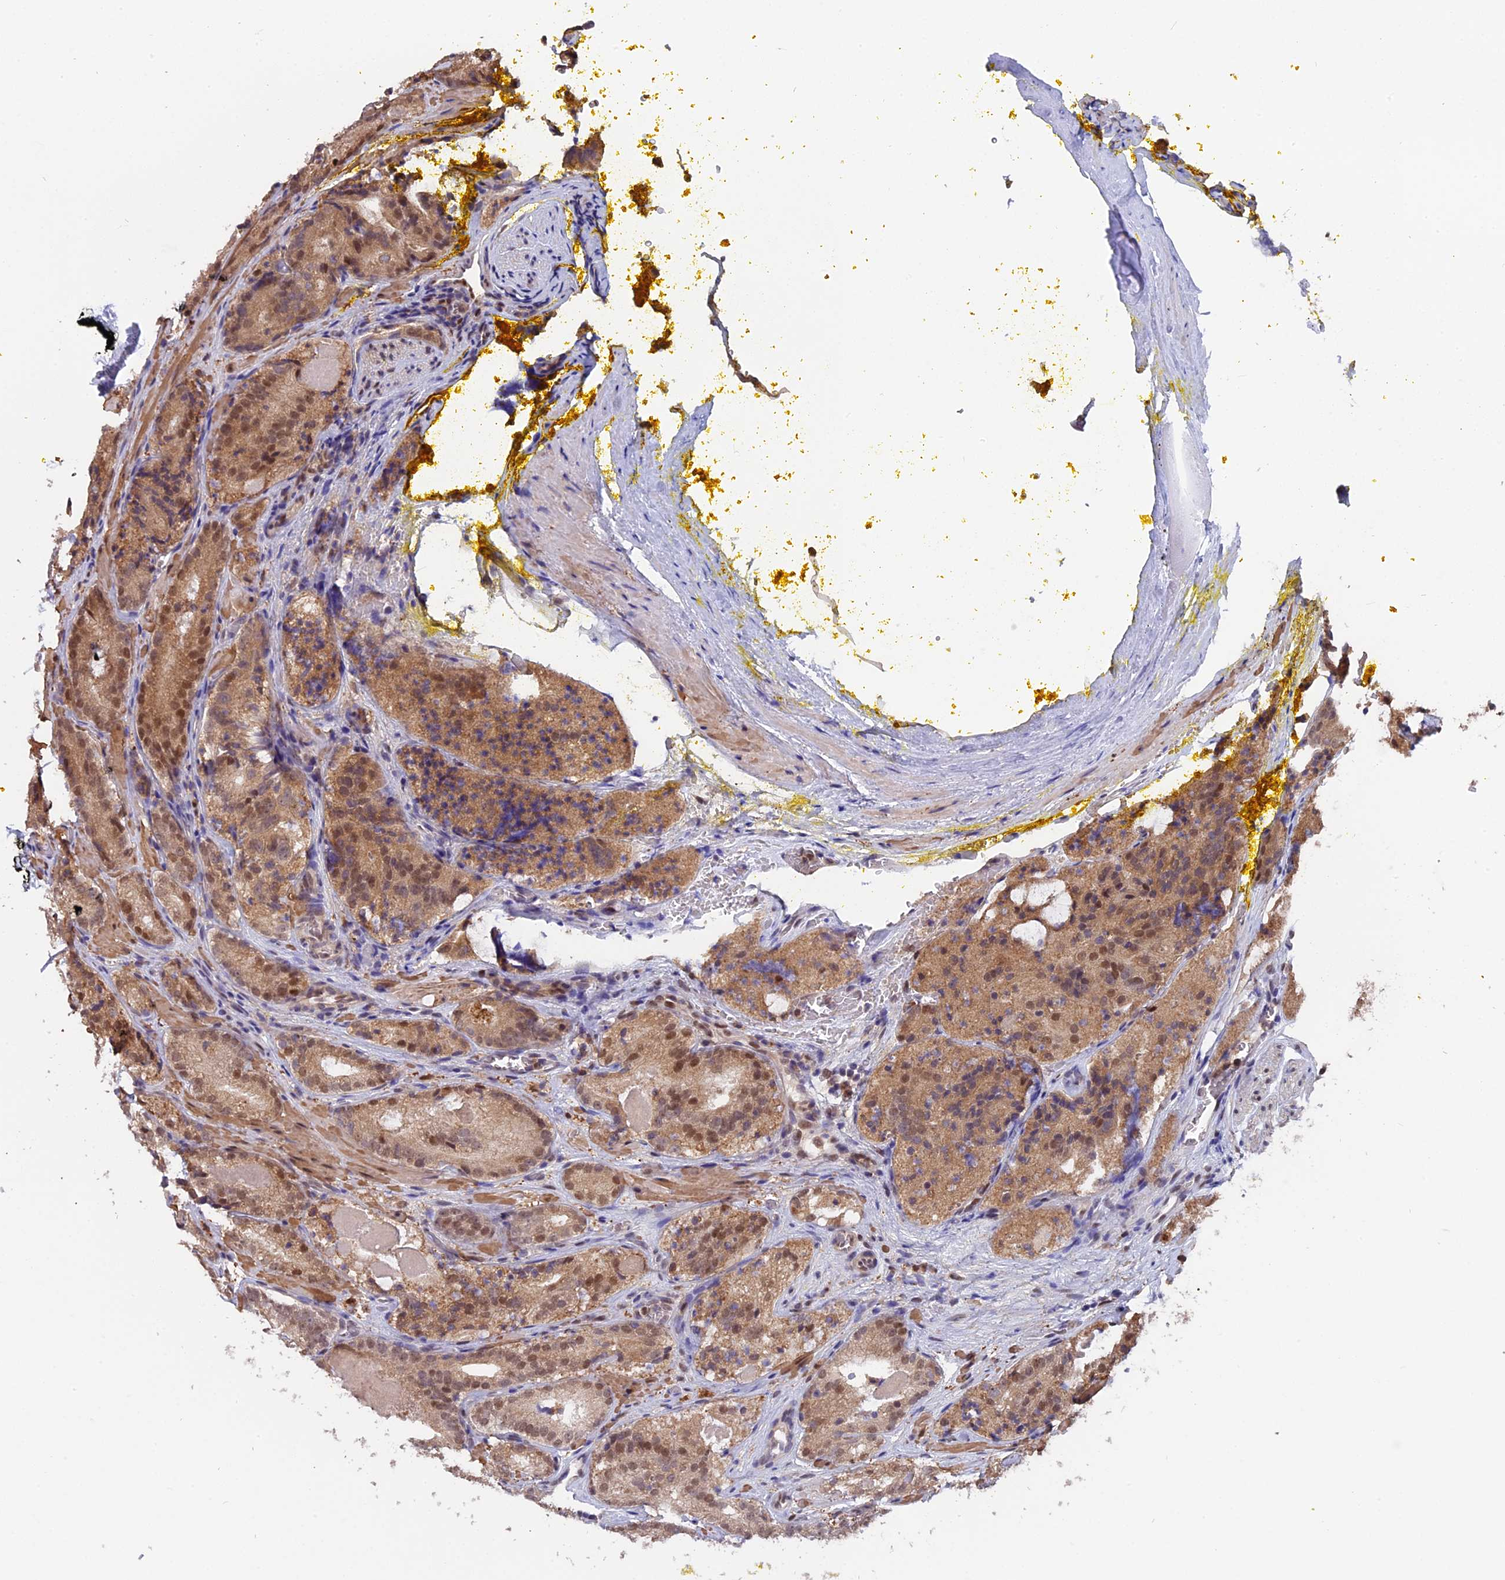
{"staining": {"intensity": "moderate", "quantity": ">75%", "location": "cytoplasmic/membranous,nuclear"}, "tissue": "prostate cancer", "cell_type": "Tumor cells", "image_type": "cancer", "snomed": [{"axis": "morphology", "description": "Adenocarcinoma, High grade"}, {"axis": "topography", "description": "Prostate"}], "caption": "Prostate adenocarcinoma (high-grade) tissue exhibits moderate cytoplasmic/membranous and nuclear expression in about >75% of tumor cells The protein of interest is shown in brown color, while the nuclei are stained blue.", "gene": "FAM118B", "patient": {"sex": "male", "age": 57}}